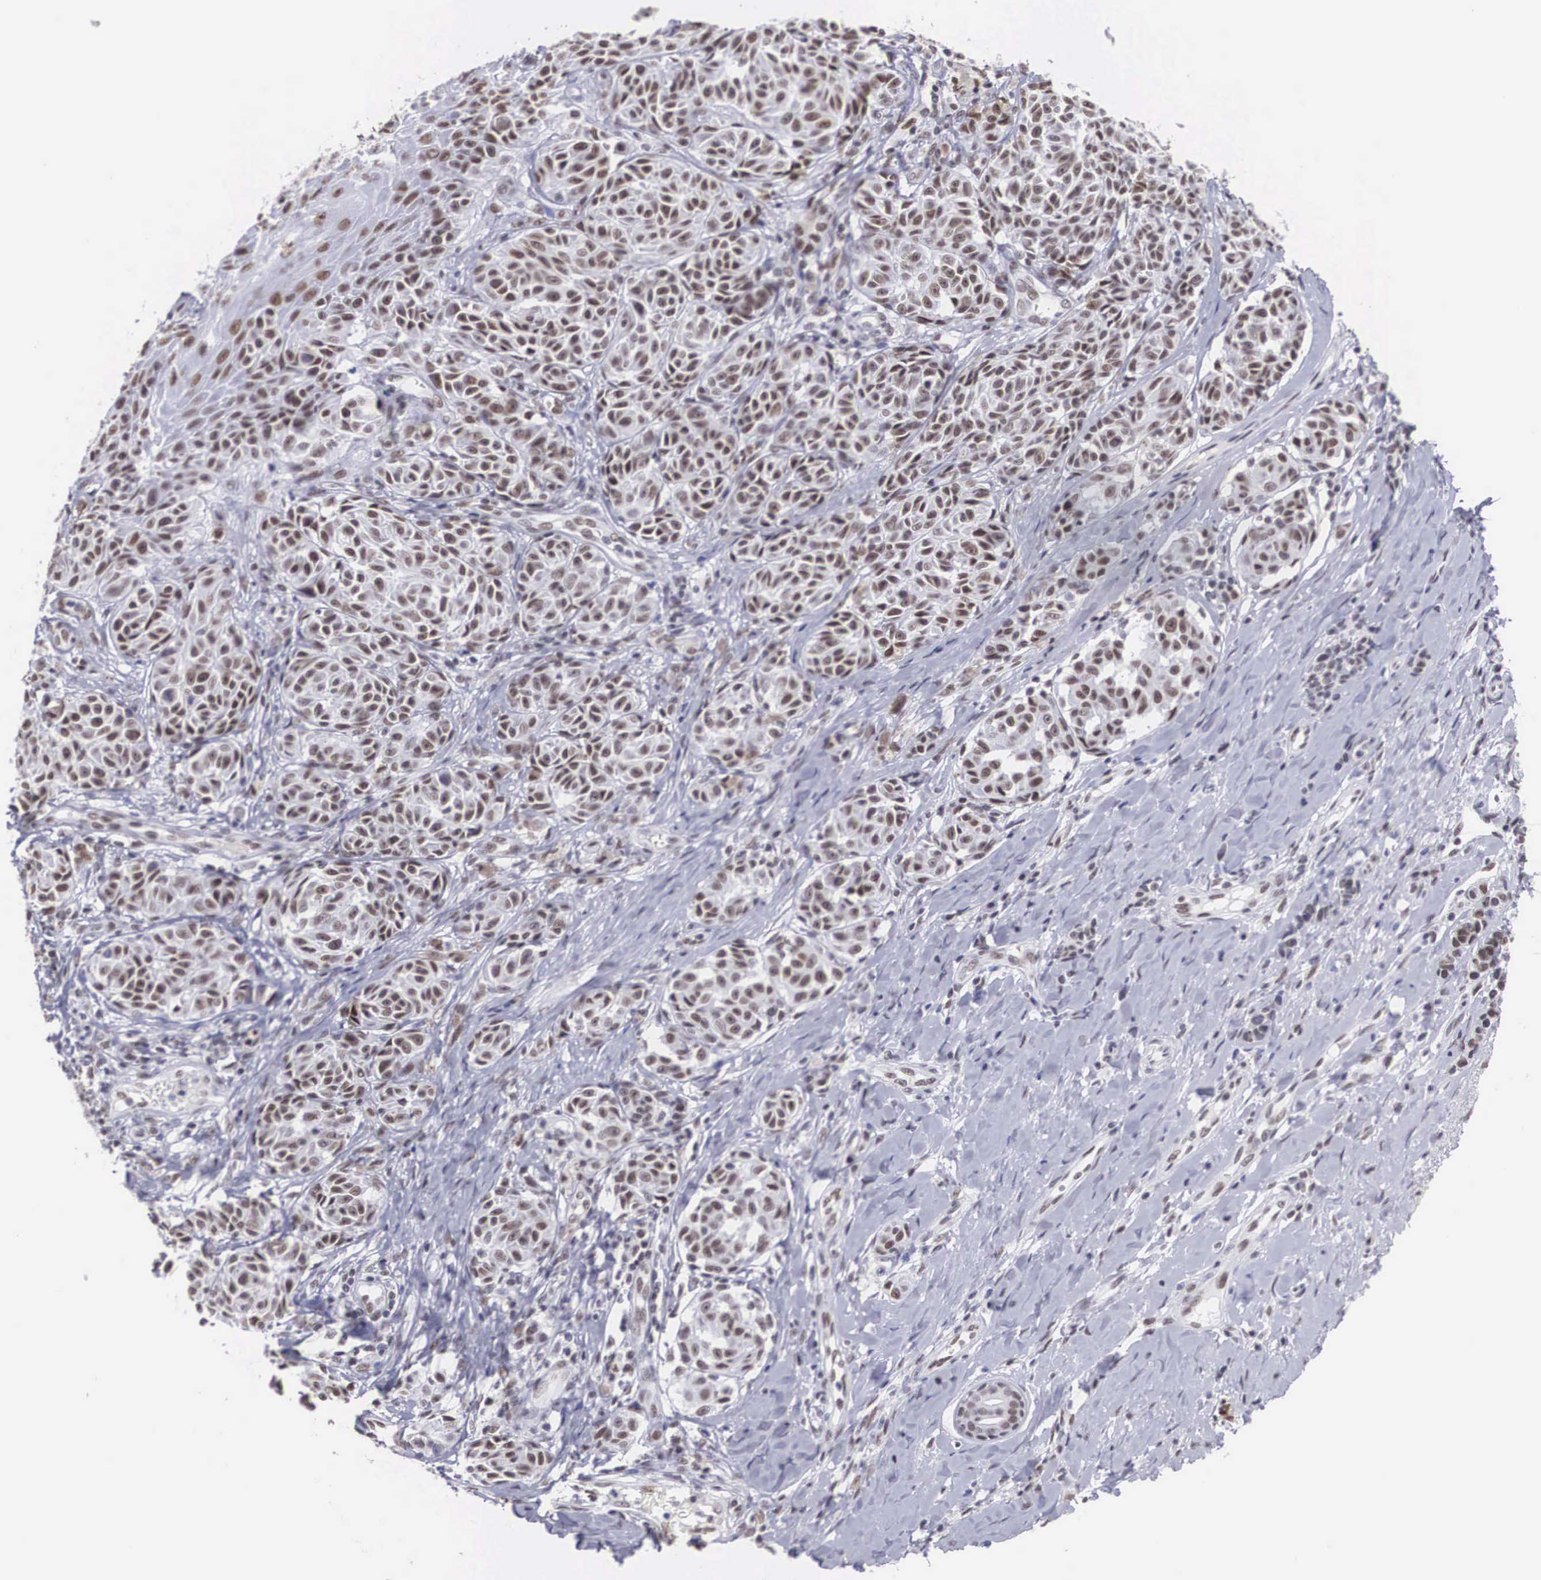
{"staining": {"intensity": "moderate", "quantity": ">75%", "location": "nuclear"}, "tissue": "melanoma", "cell_type": "Tumor cells", "image_type": "cancer", "snomed": [{"axis": "morphology", "description": "Malignant melanoma, NOS"}, {"axis": "topography", "description": "Skin"}], "caption": "Melanoma was stained to show a protein in brown. There is medium levels of moderate nuclear expression in about >75% of tumor cells.", "gene": "CSTF2", "patient": {"sex": "male", "age": 49}}